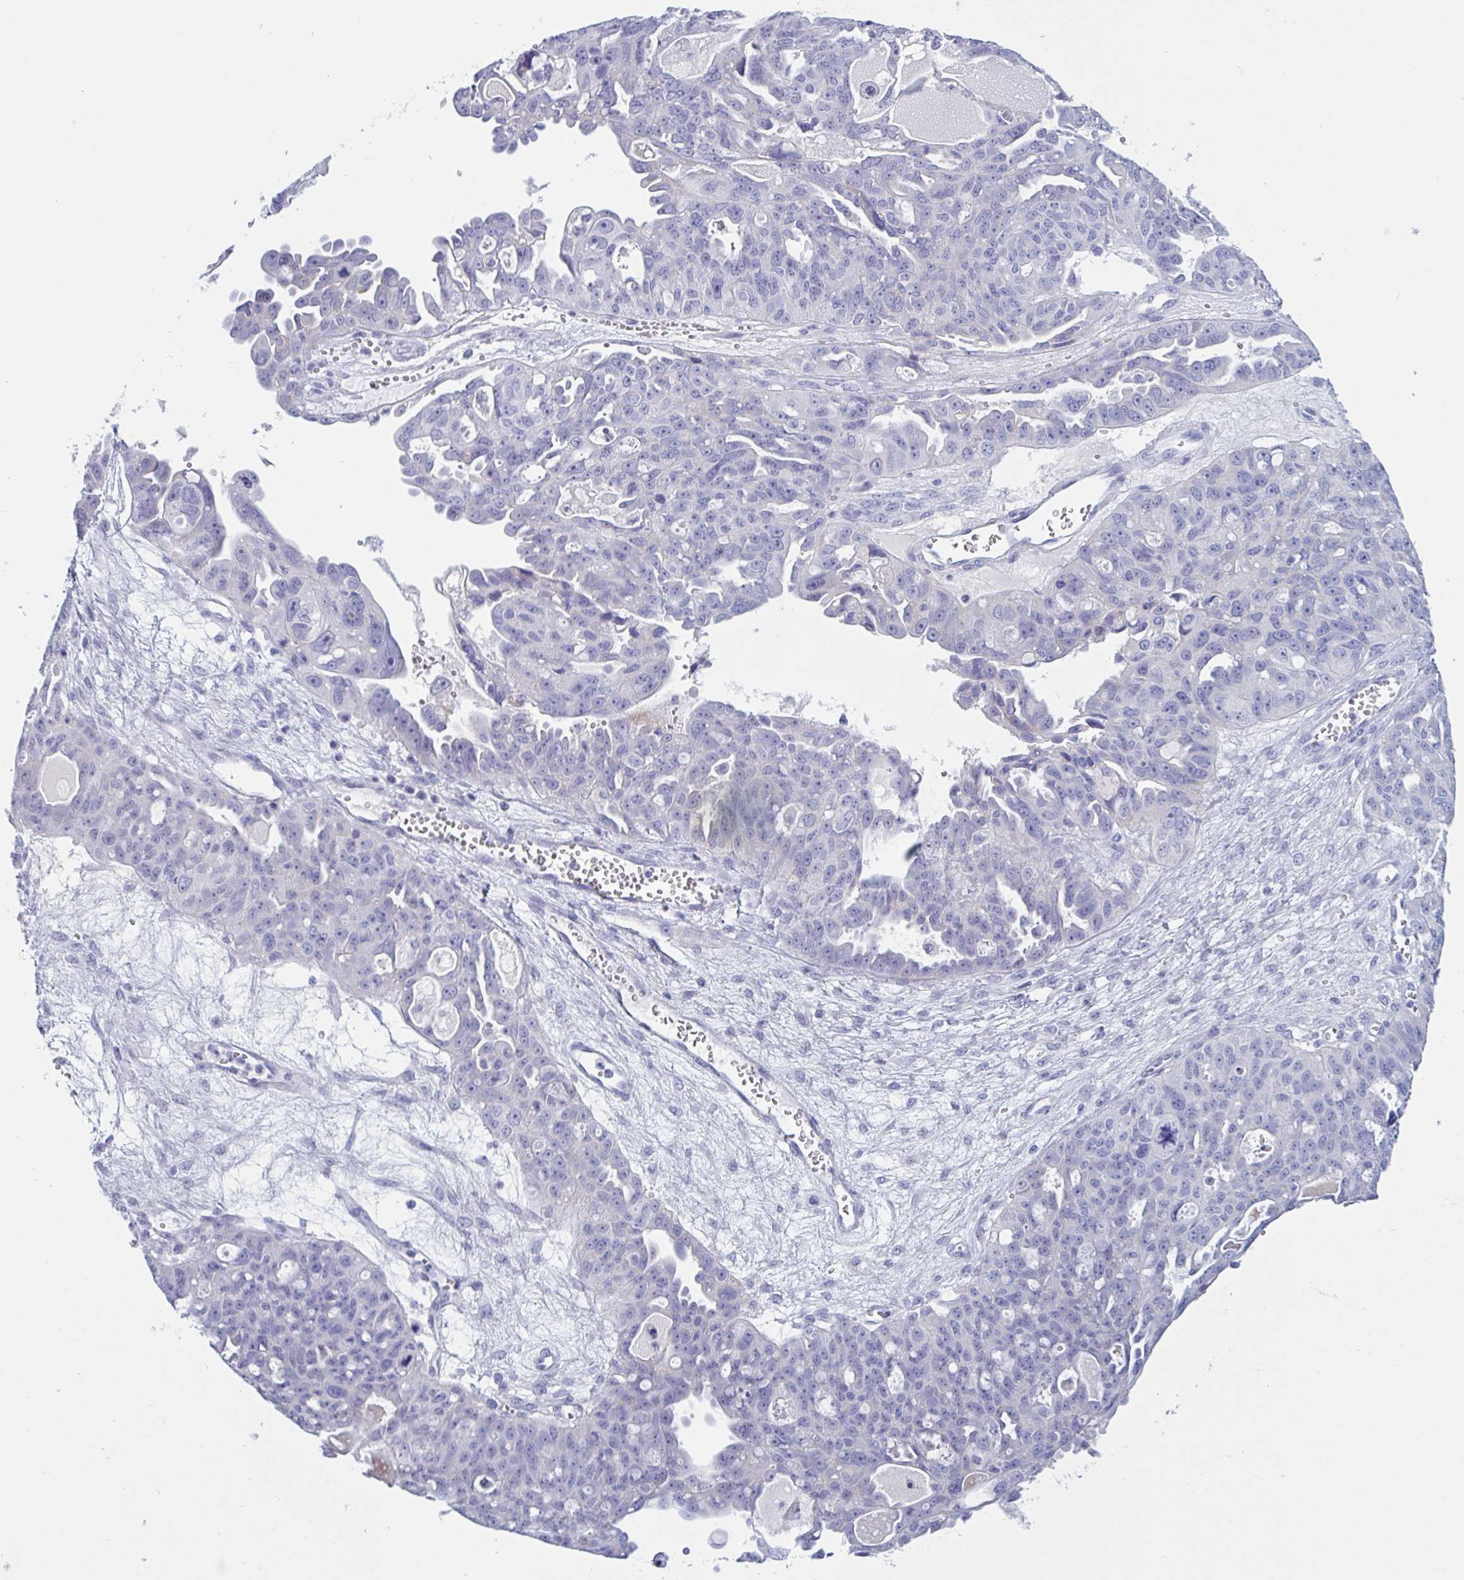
{"staining": {"intensity": "negative", "quantity": "none", "location": "none"}, "tissue": "ovarian cancer", "cell_type": "Tumor cells", "image_type": "cancer", "snomed": [{"axis": "morphology", "description": "Carcinoma, endometroid"}, {"axis": "topography", "description": "Ovary"}], "caption": "Ovarian cancer (endometroid carcinoma) was stained to show a protein in brown. There is no significant staining in tumor cells.", "gene": "OXLD1", "patient": {"sex": "female", "age": 70}}